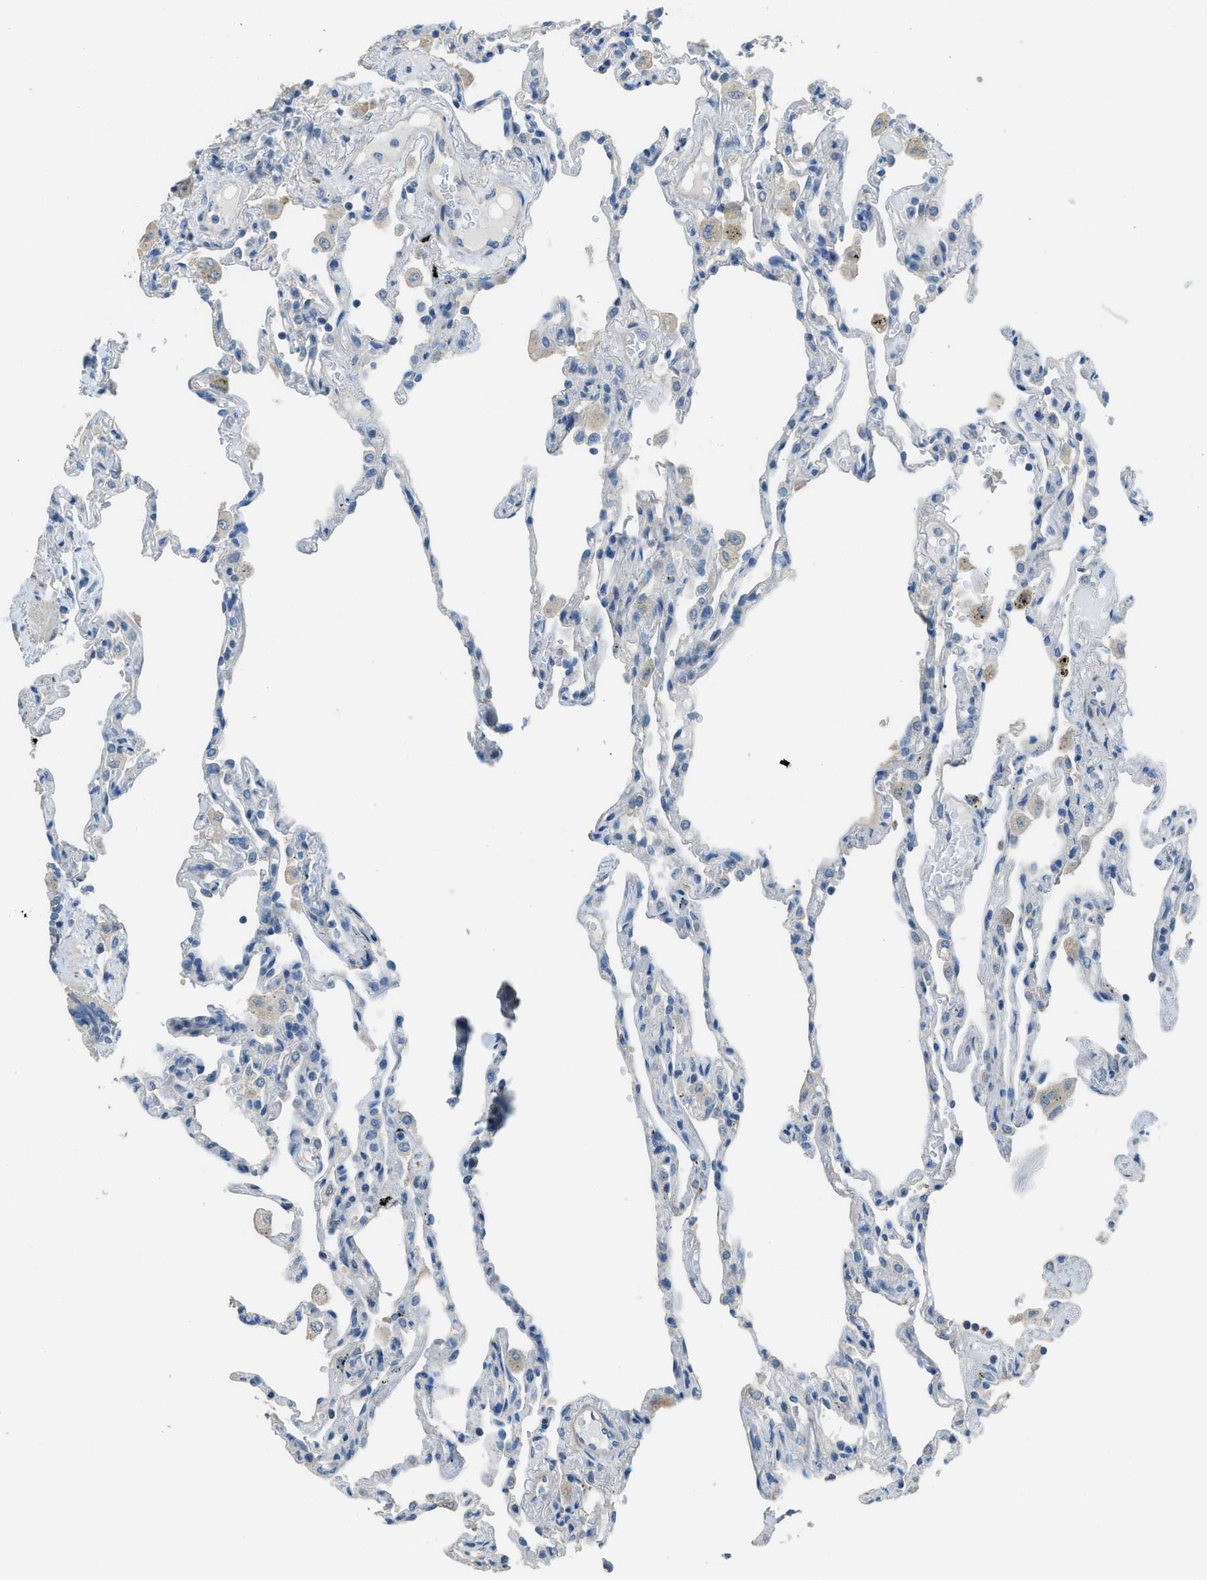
{"staining": {"intensity": "negative", "quantity": "none", "location": "none"}, "tissue": "lung", "cell_type": "Alveolar cells", "image_type": "normal", "snomed": [{"axis": "morphology", "description": "Normal tissue, NOS"}, {"axis": "topography", "description": "Lung"}], "caption": "Alveolar cells show no significant positivity in benign lung. (IHC, brightfield microscopy, high magnification).", "gene": "TIMD4", "patient": {"sex": "male", "age": 59}}